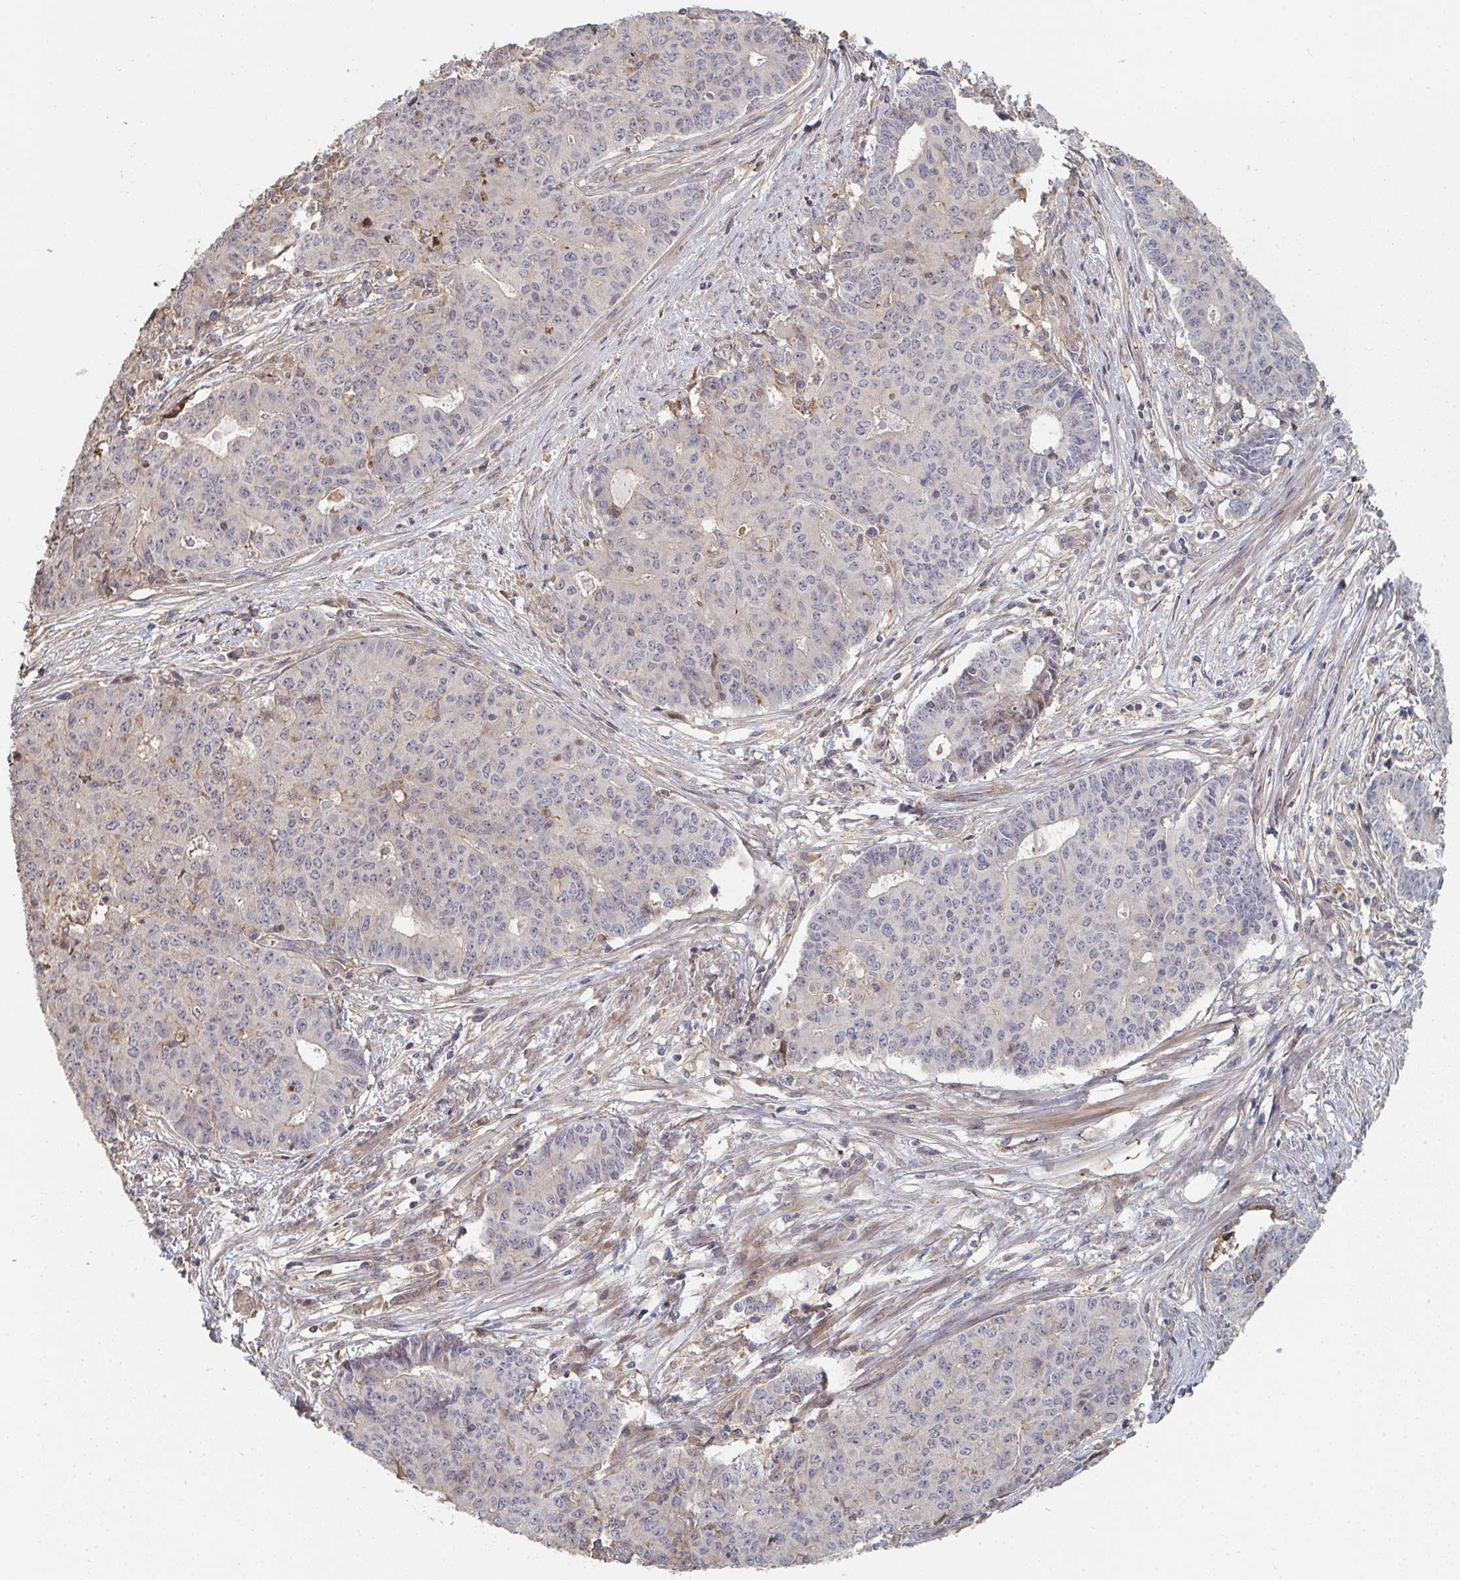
{"staining": {"intensity": "negative", "quantity": "none", "location": "none"}, "tissue": "endometrial cancer", "cell_type": "Tumor cells", "image_type": "cancer", "snomed": [{"axis": "morphology", "description": "Adenocarcinoma, NOS"}, {"axis": "topography", "description": "Endometrium"}], "caption": "Tumor cells show no significant protein staining in endometrial cancer (adenocarcinoma). (DAB immunohistochemistry (IHC) visualized using brightfield microscopy, high magnification).", "gene": "PTEN", "patient": {"sex": "female", "age": 59}}